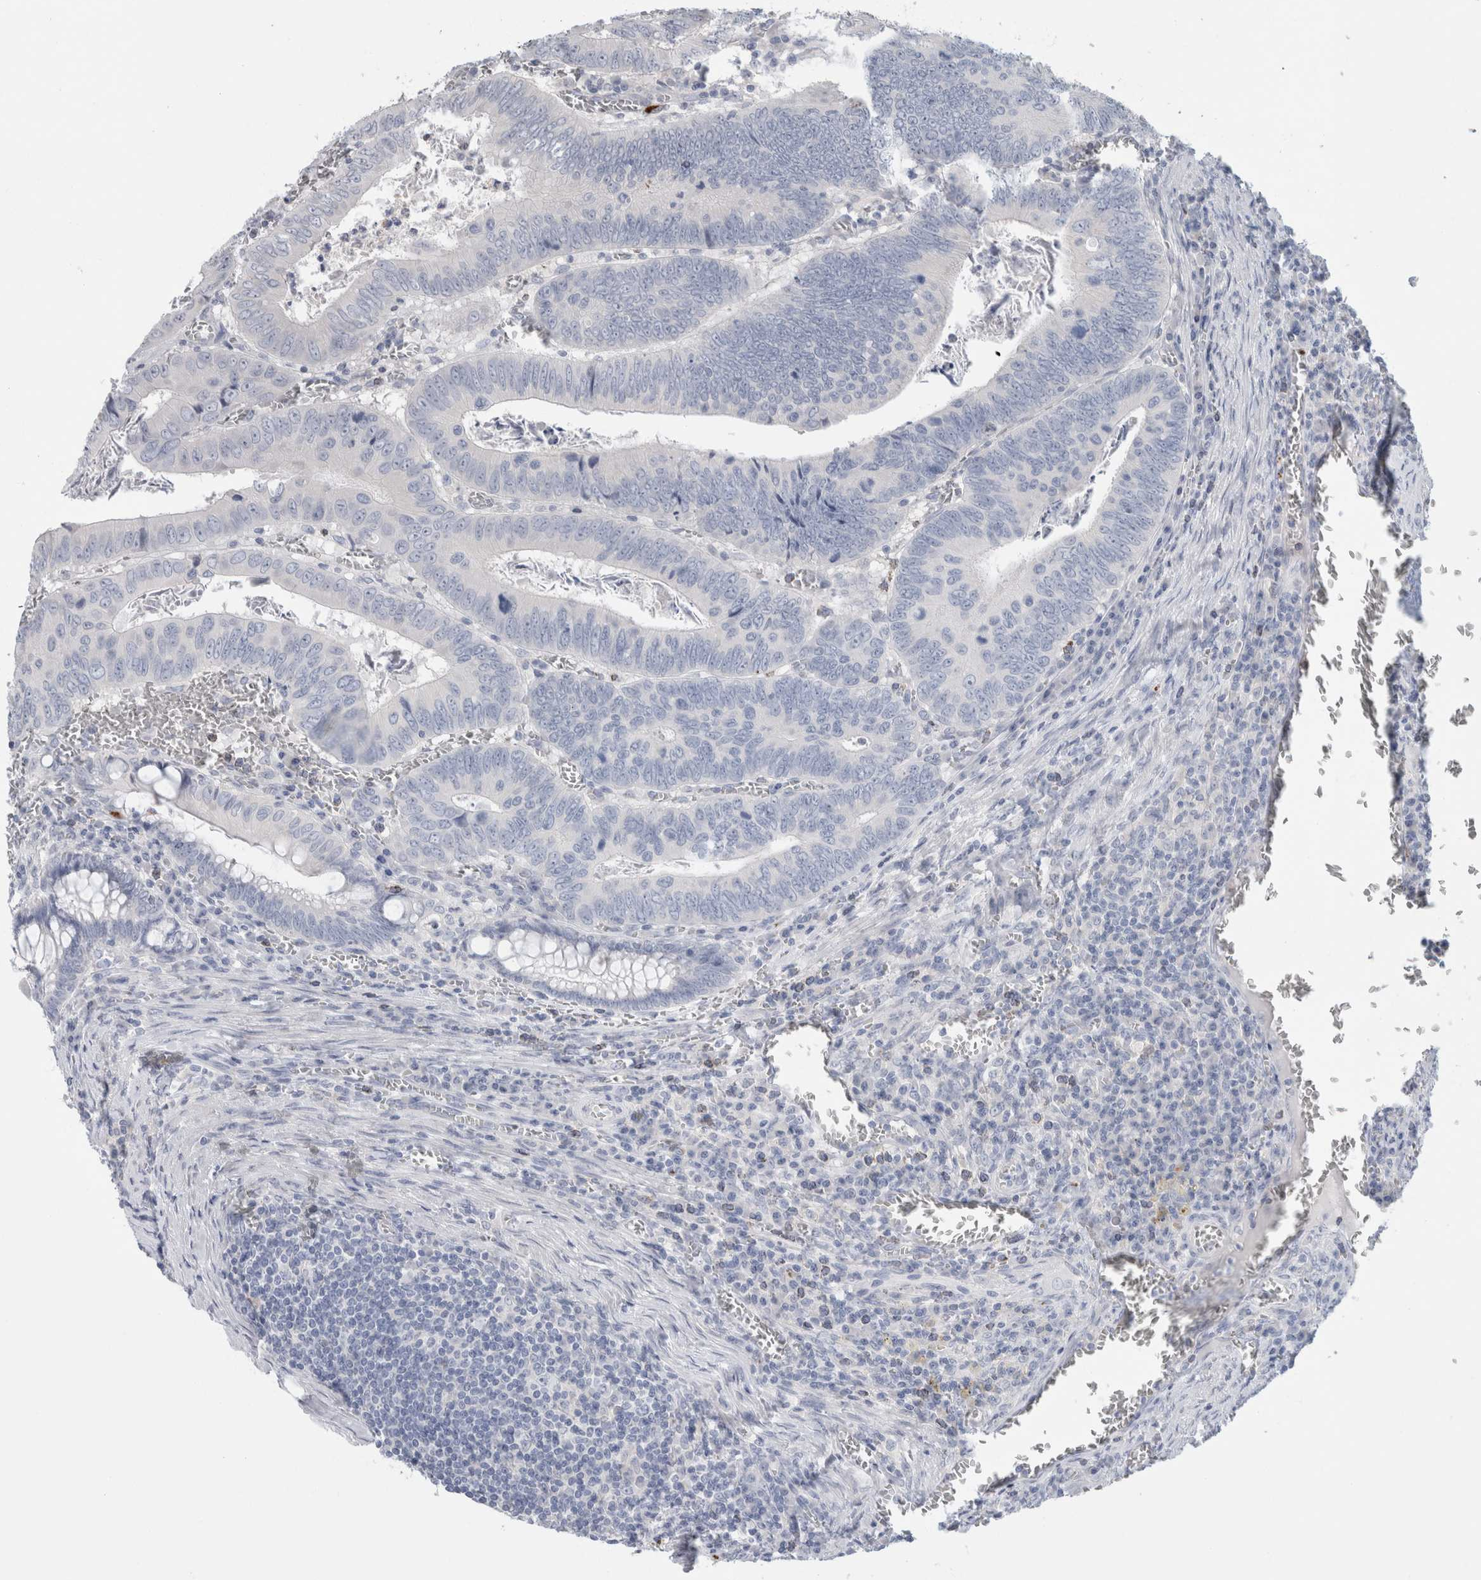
{"staining": {"intensity": "negative", "quantity": "none", "location": "none"}, "tissue": "colorectal cancer", "cell_type": "Tumor cells", "image_type": "cancer", "snomed": [{"axis": "morphology", "description": "Inflammation, NOS"}, {"axis": "morphology", "description": "Adenocarcinoma, NOS"}, {"axis": "topography", "description": "Colon"}], "caption": "Image shows no protein staining in tumor cells of adenocarcinoma (colorectal) tissue.", "gene": "TARBP1", "patient": {"sex": "male", "age": 72}}